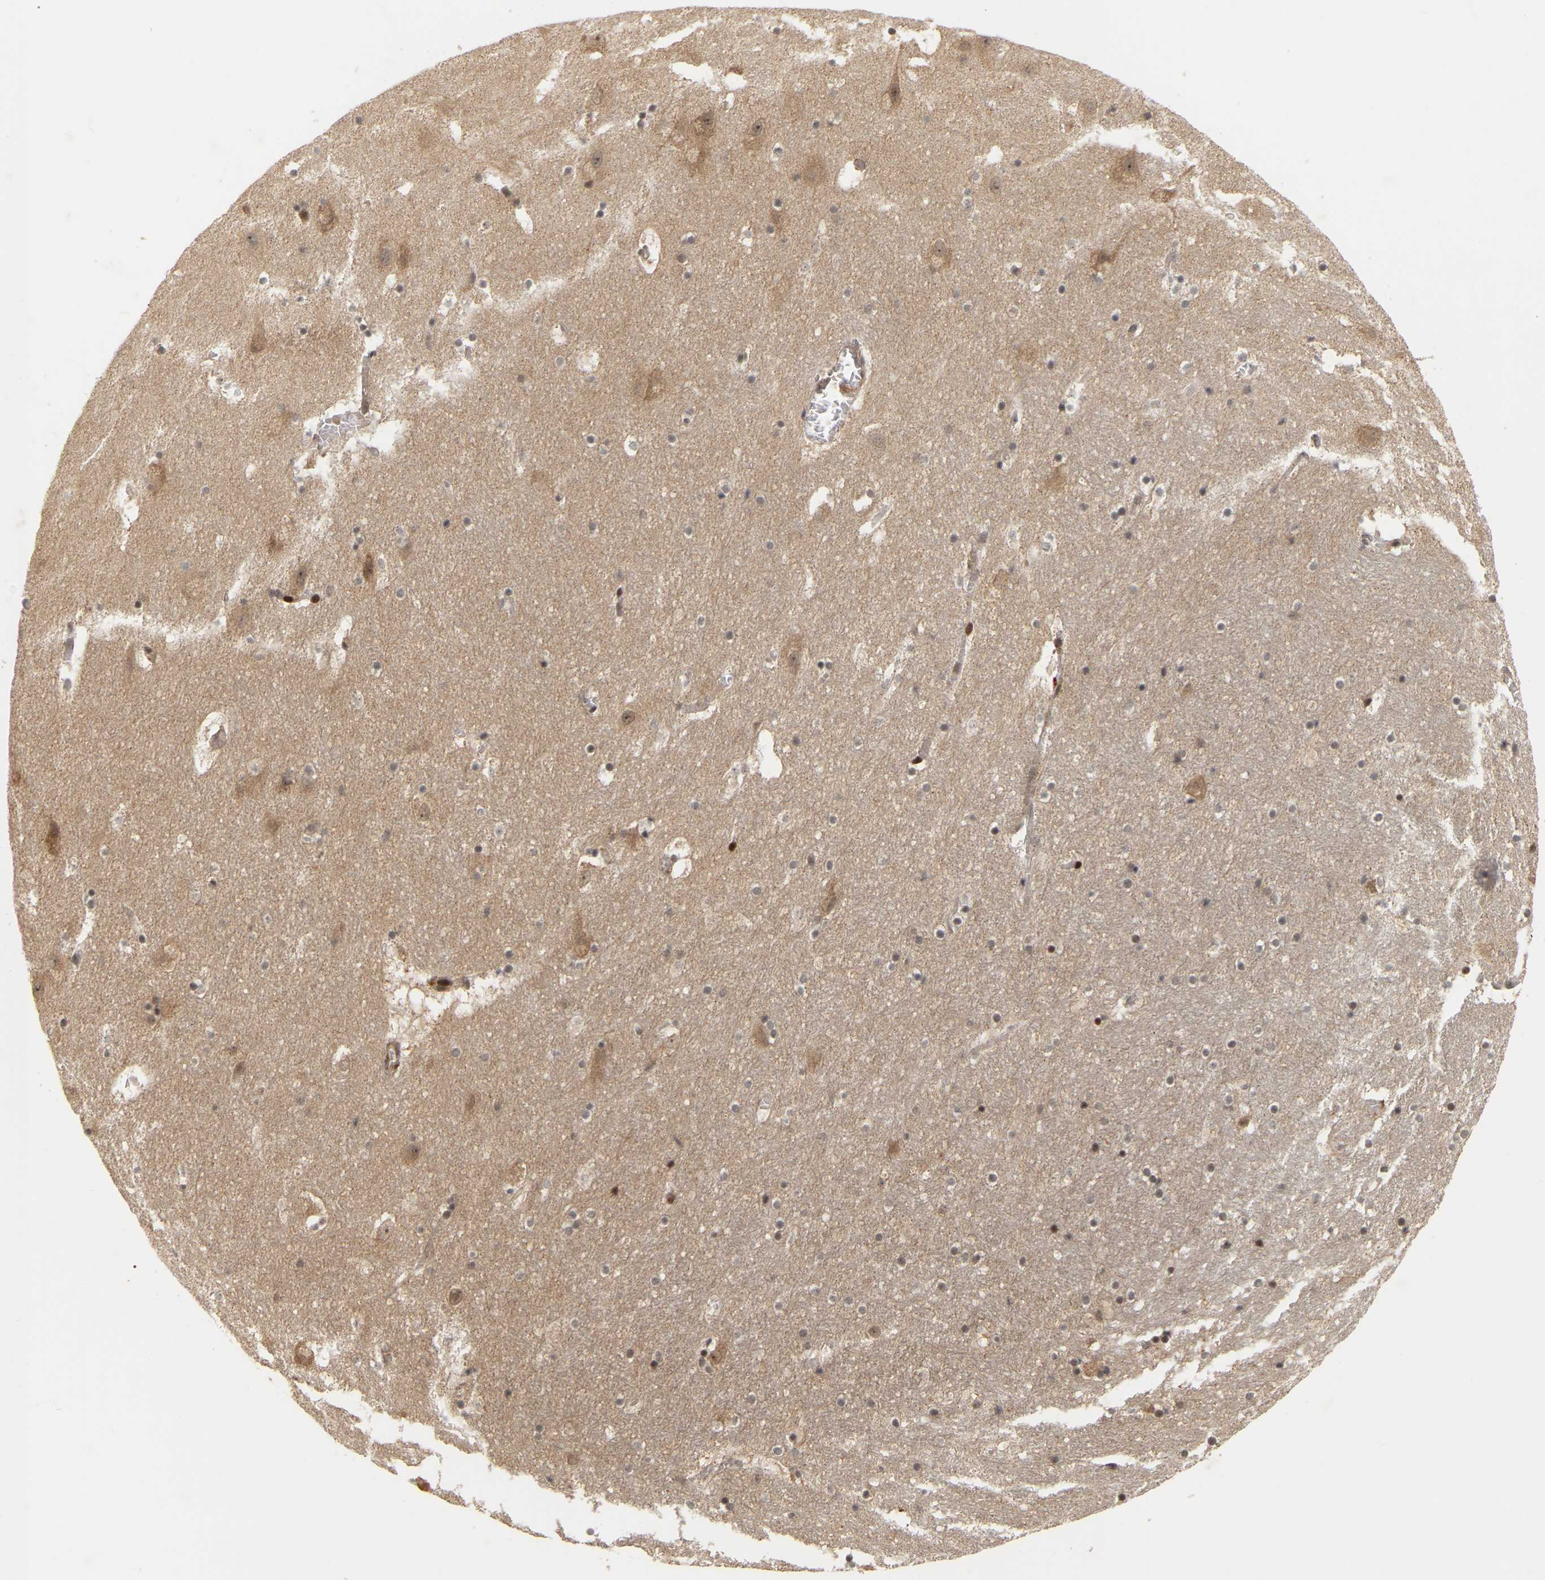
{"staining": {"intensity": "strong", "quantity": "25%-75%", "location": "nuclear"}, "tissue": "hippocampus", "cell_type": "Glial cells", "image_type": "normal", "snomed": [{"axis": "morphology", "description": "Normal tissue, NOS"}, {"axis": "topography", "description": "Hippocampus"}], "caption": "Glial cells demonstrate high levels of strong nuclear staining in about 25%-75% of cells in unremarkable human hippocampus.", "gene": "NFE2L2", "patient": {"sex": "male", "age": 45}}